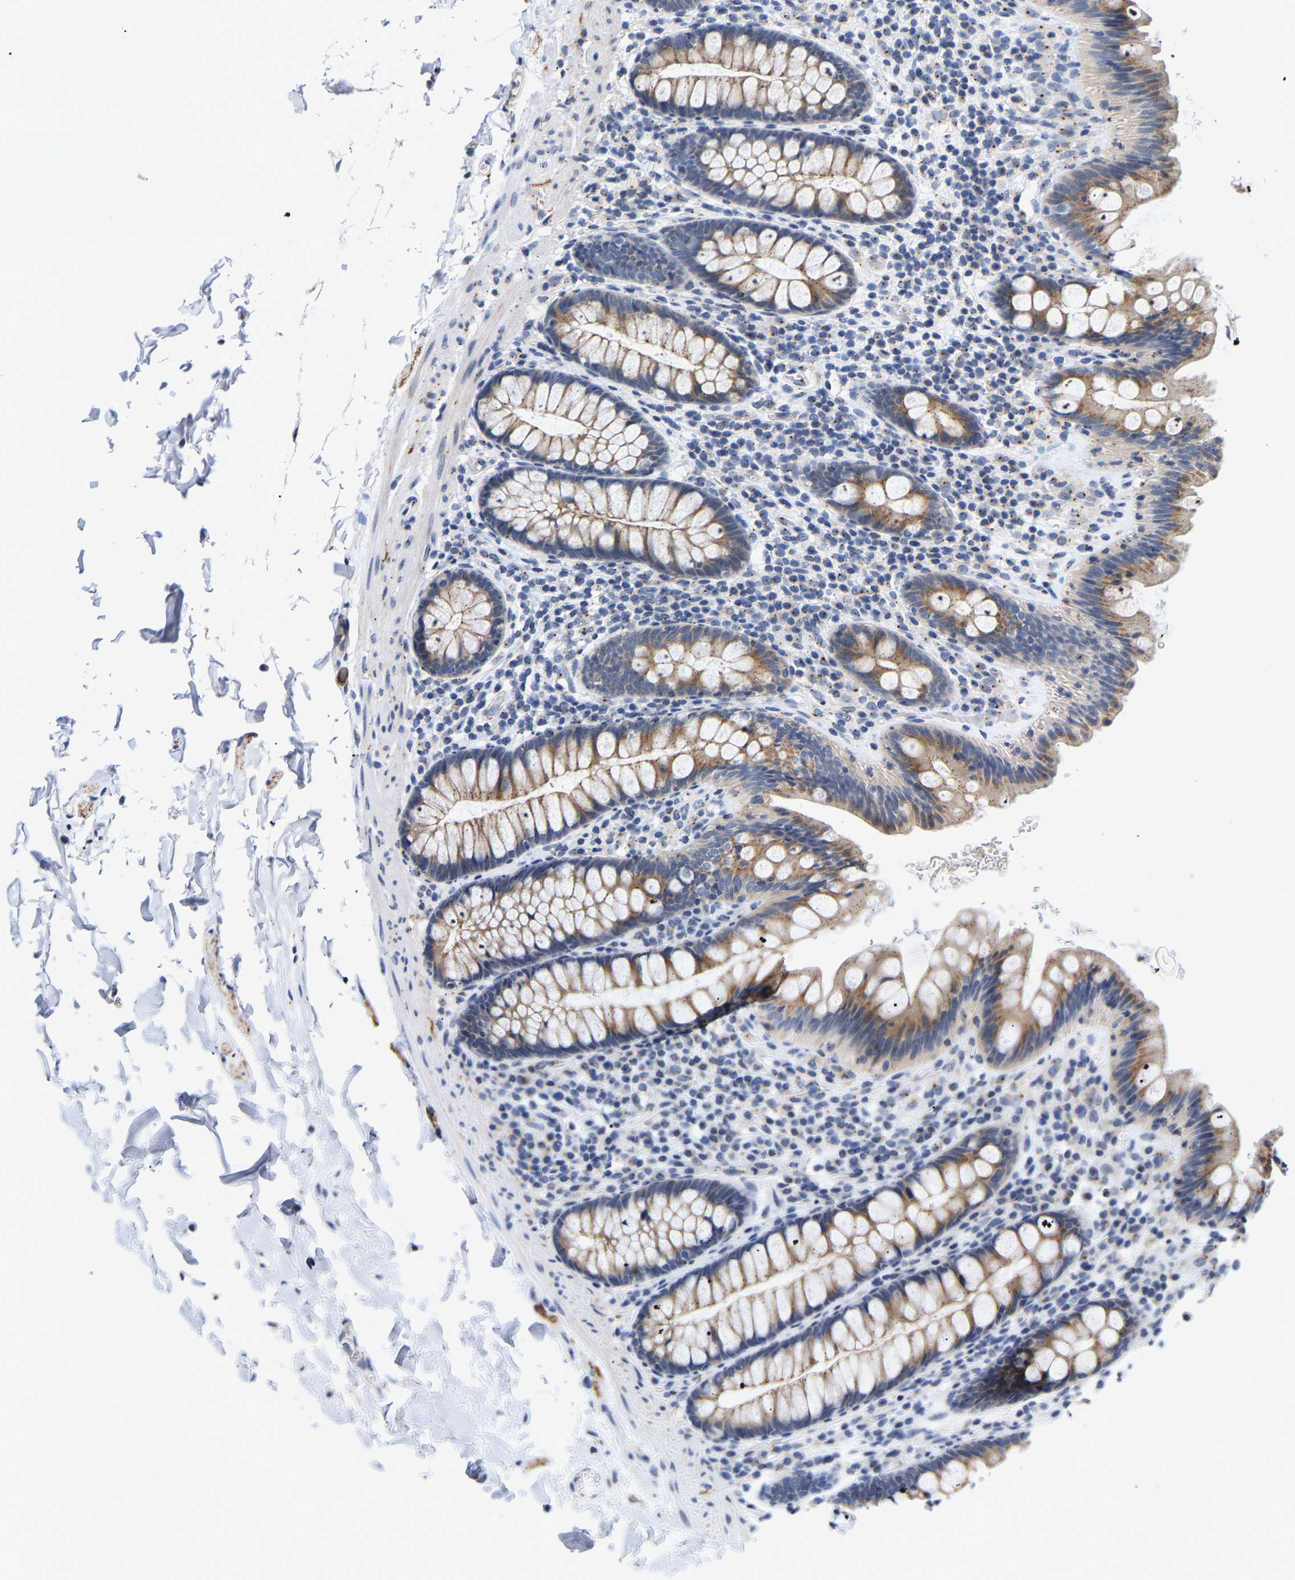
{"staining": {"intensity": "negative", "quantity": "none", "location": "none"}, "tissue": "colon", "cell_type": "Endothelial cells", "image_type": "normal", "snomed": [{"axis": "morphology", "description": "Normal tissue, NOS"}, {"axis": "topography", "description": "Colon"}], "caption": "High magnification brightfield microscopy of normal colon stained with DAB (3,3'-diaminobenzidine) (brown) and counterstained with hematoxylin (blue): endothelial cells show no significant staining. (DAB (3,3'-diaminobenzidine) IHC visualized using brightfield microscopy, high magnification).", "gene": "PCNT", "patient": {"sex": "female", "age": 80}}